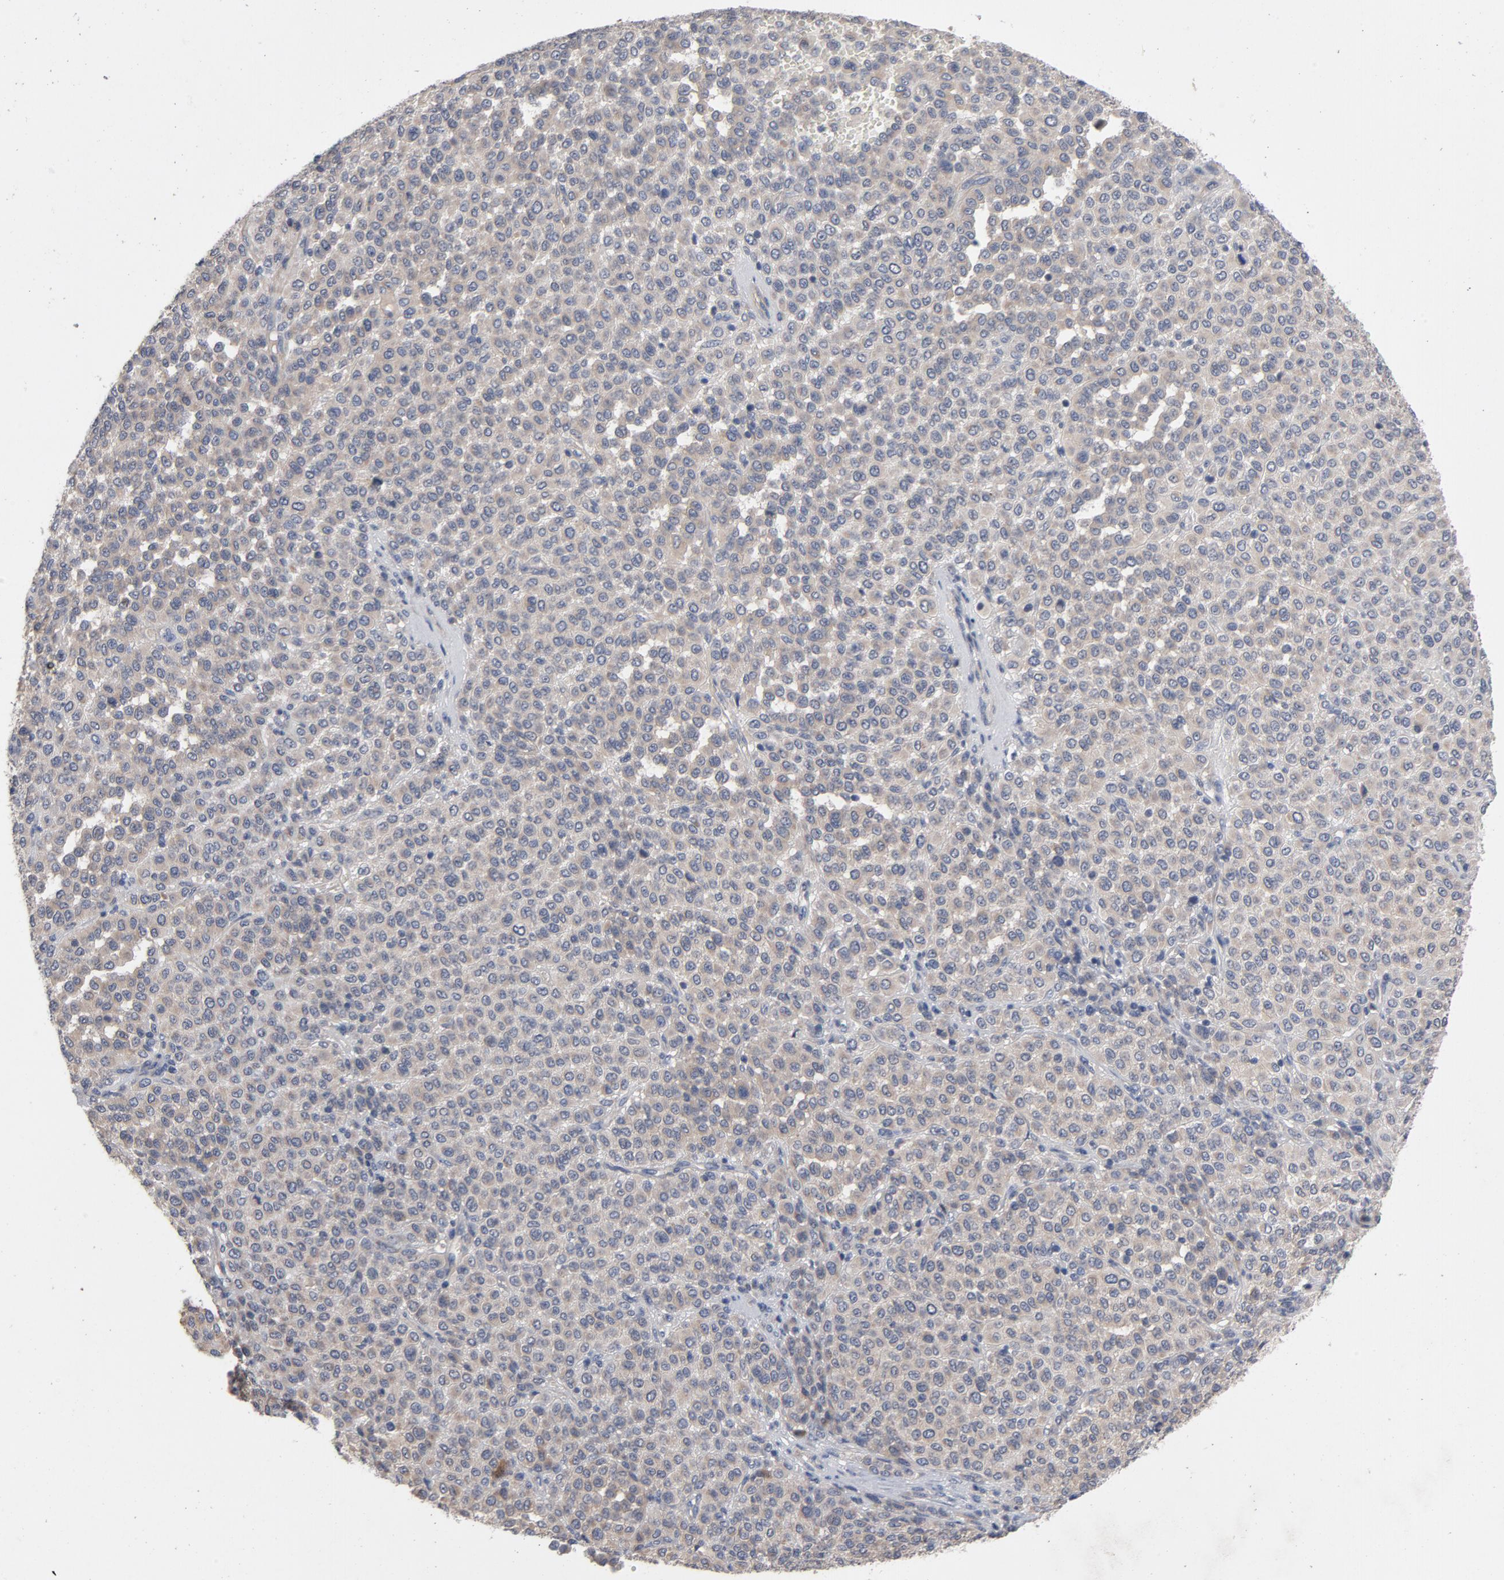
{"staining": {"intensity": "weak", "quantity": ">75%", "location": "cytoplasmic/membranous"}, "tissue": "melanoma", "cell_type": "Tumor cells", "image_type": "cancer", "snomed": [{"axis": "morphology", "description": "Malignant melanoma, Metastatic site"}, {"axis": "topography", "description": "Pancreas"}], "caption": "High-power microscopy captured an immunohistochemistry histopathology image of melanoma, revealing weak cytoplasmic/membranous positivity in approximately >75% of tumor cells.", "gene": "CCDC134", "patient": {"sex": "female", "age": 30}}